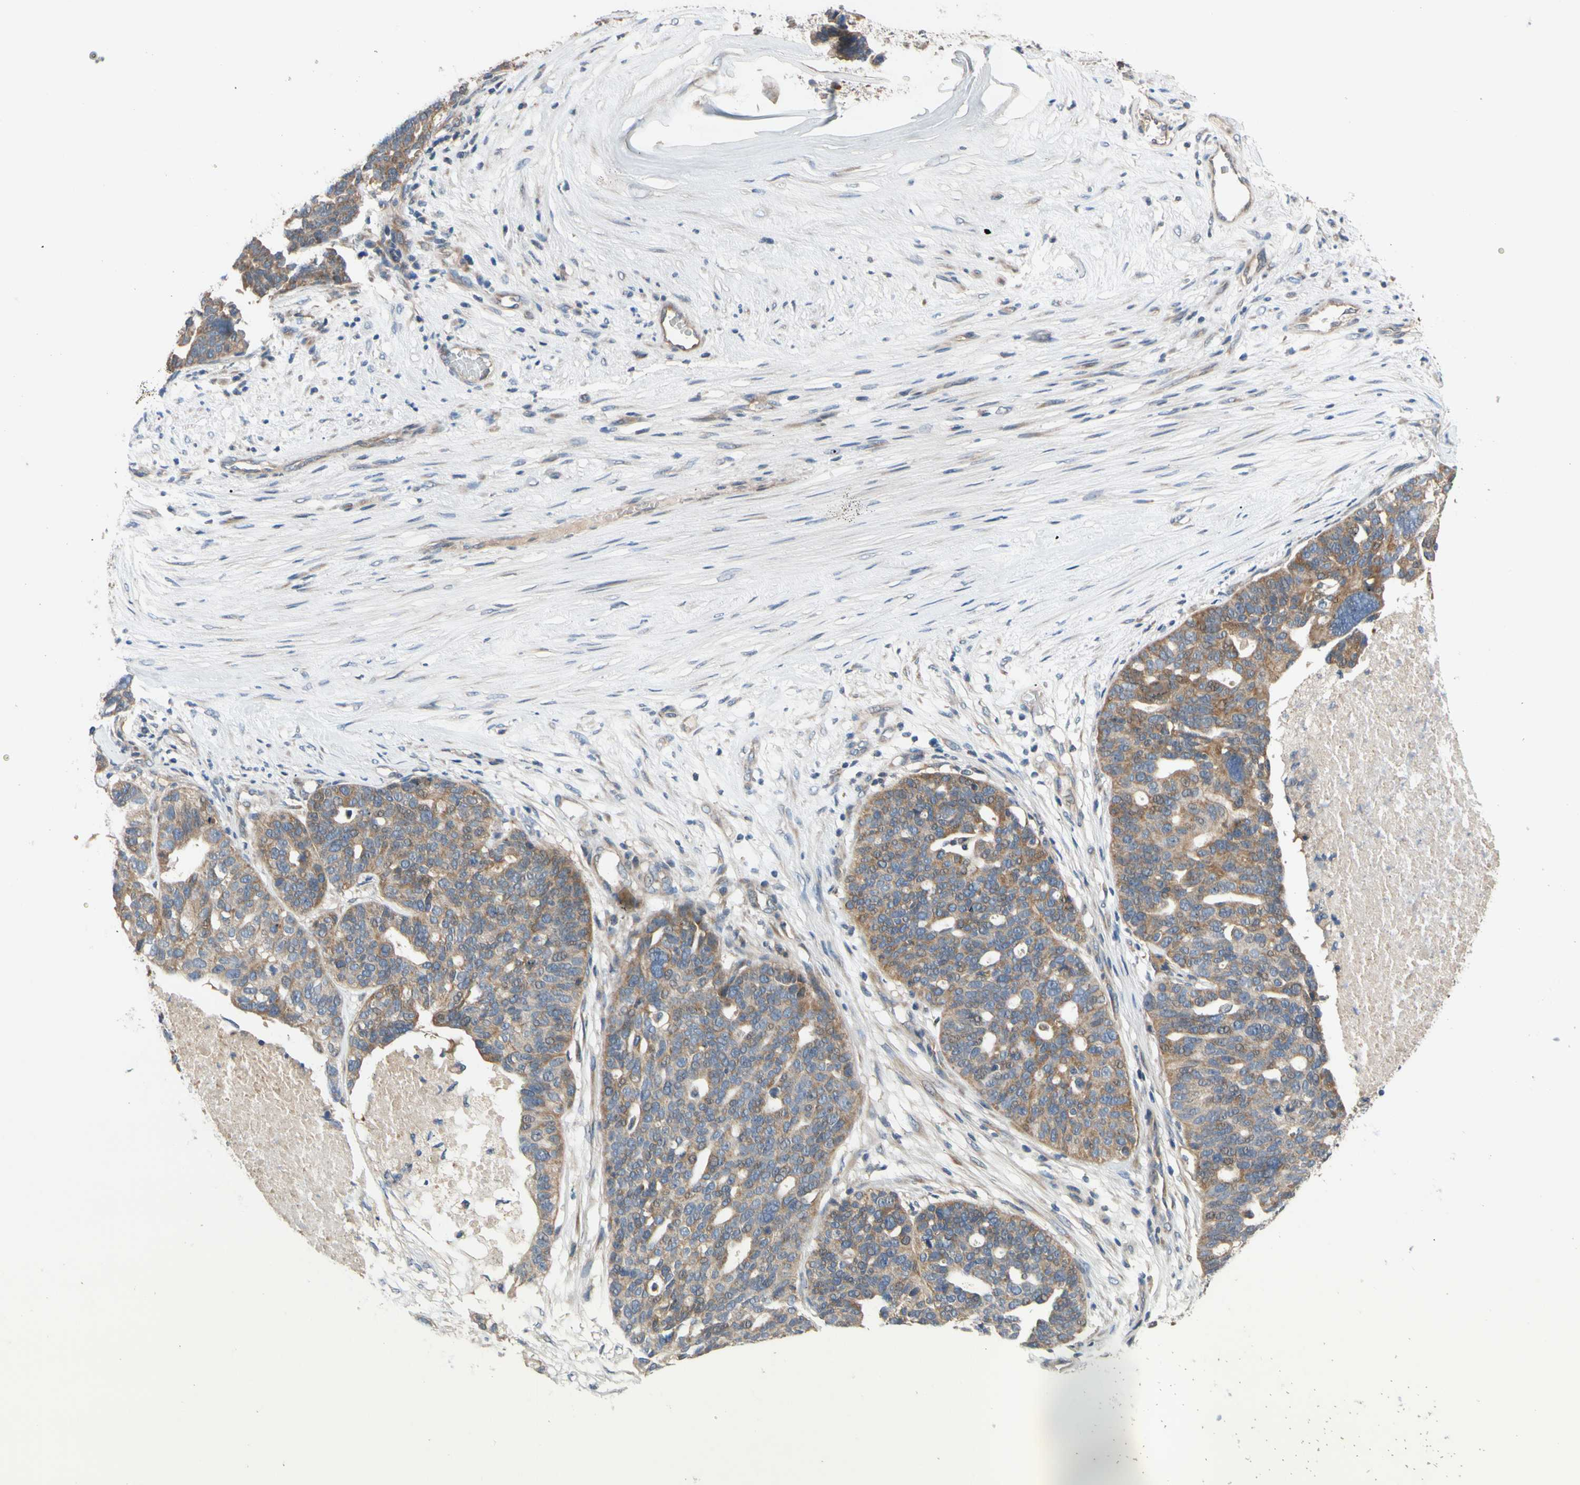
{"staining": {"intensity": "moderate", "quantity": ">75%", "location": "cytoplasmic/membranous"}, "tissue": "ovarian cancer", "cell_type": "Tumor cells", "image_type": "cancer", "snomed": [{"axis": "morphology", "description": "Cystadenocarcinoma, serous, NOS"}, {"axis": "topography", "description": "Ovary"}], "caption": "High-power microscopy captured an immunohistochemistry micrograph of ovarian serous cystadenocarcinoma, revealing moderate cytoplasmic/membranous positivity in approximately >75% of tumor cells. (IHC, brightfield microscopy, high magnification).", "gene": "MBTPS2", "patient": {"sex": "female", "age": 59}}